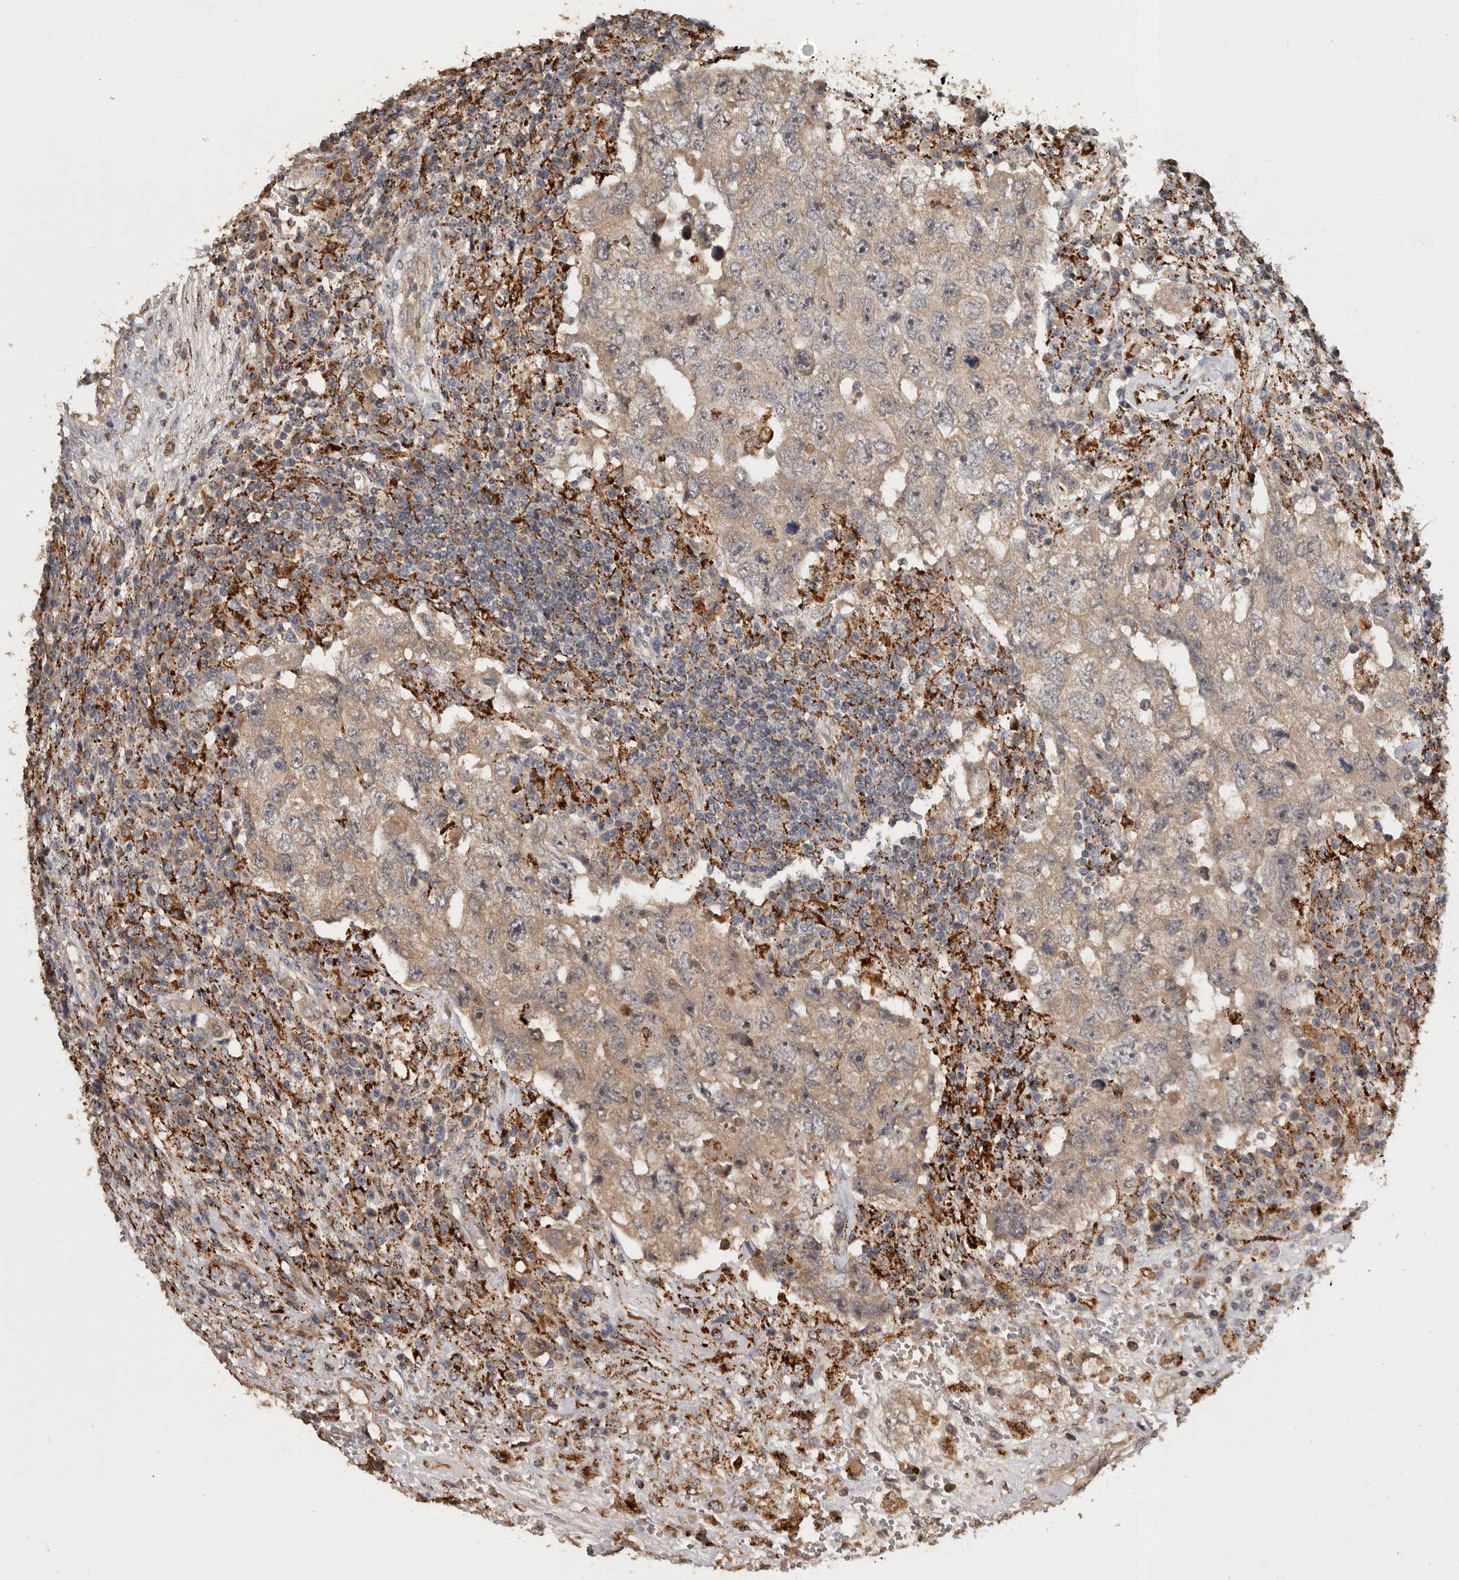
{"staining": {"intensity": "weak", "quantity": ">75%", "location": "cytoplasmic/membranous"}, "tissue": "testis cancer", "cell_type": "Tumor cells", "image_type": "cancer", "snomed": [{"axis": "morphology", "description": "Carcinoma, Embryonal, NOS"}, {"axis": "topography", "description": "Testis"}], "caption": "Protein expression analysis of testis cancer exhibits weak cytoplasmic/membranous staining in about >75% of tumor cells.", "gene": "AKAP7", "patient": {"sex": "male", "age": 26}}